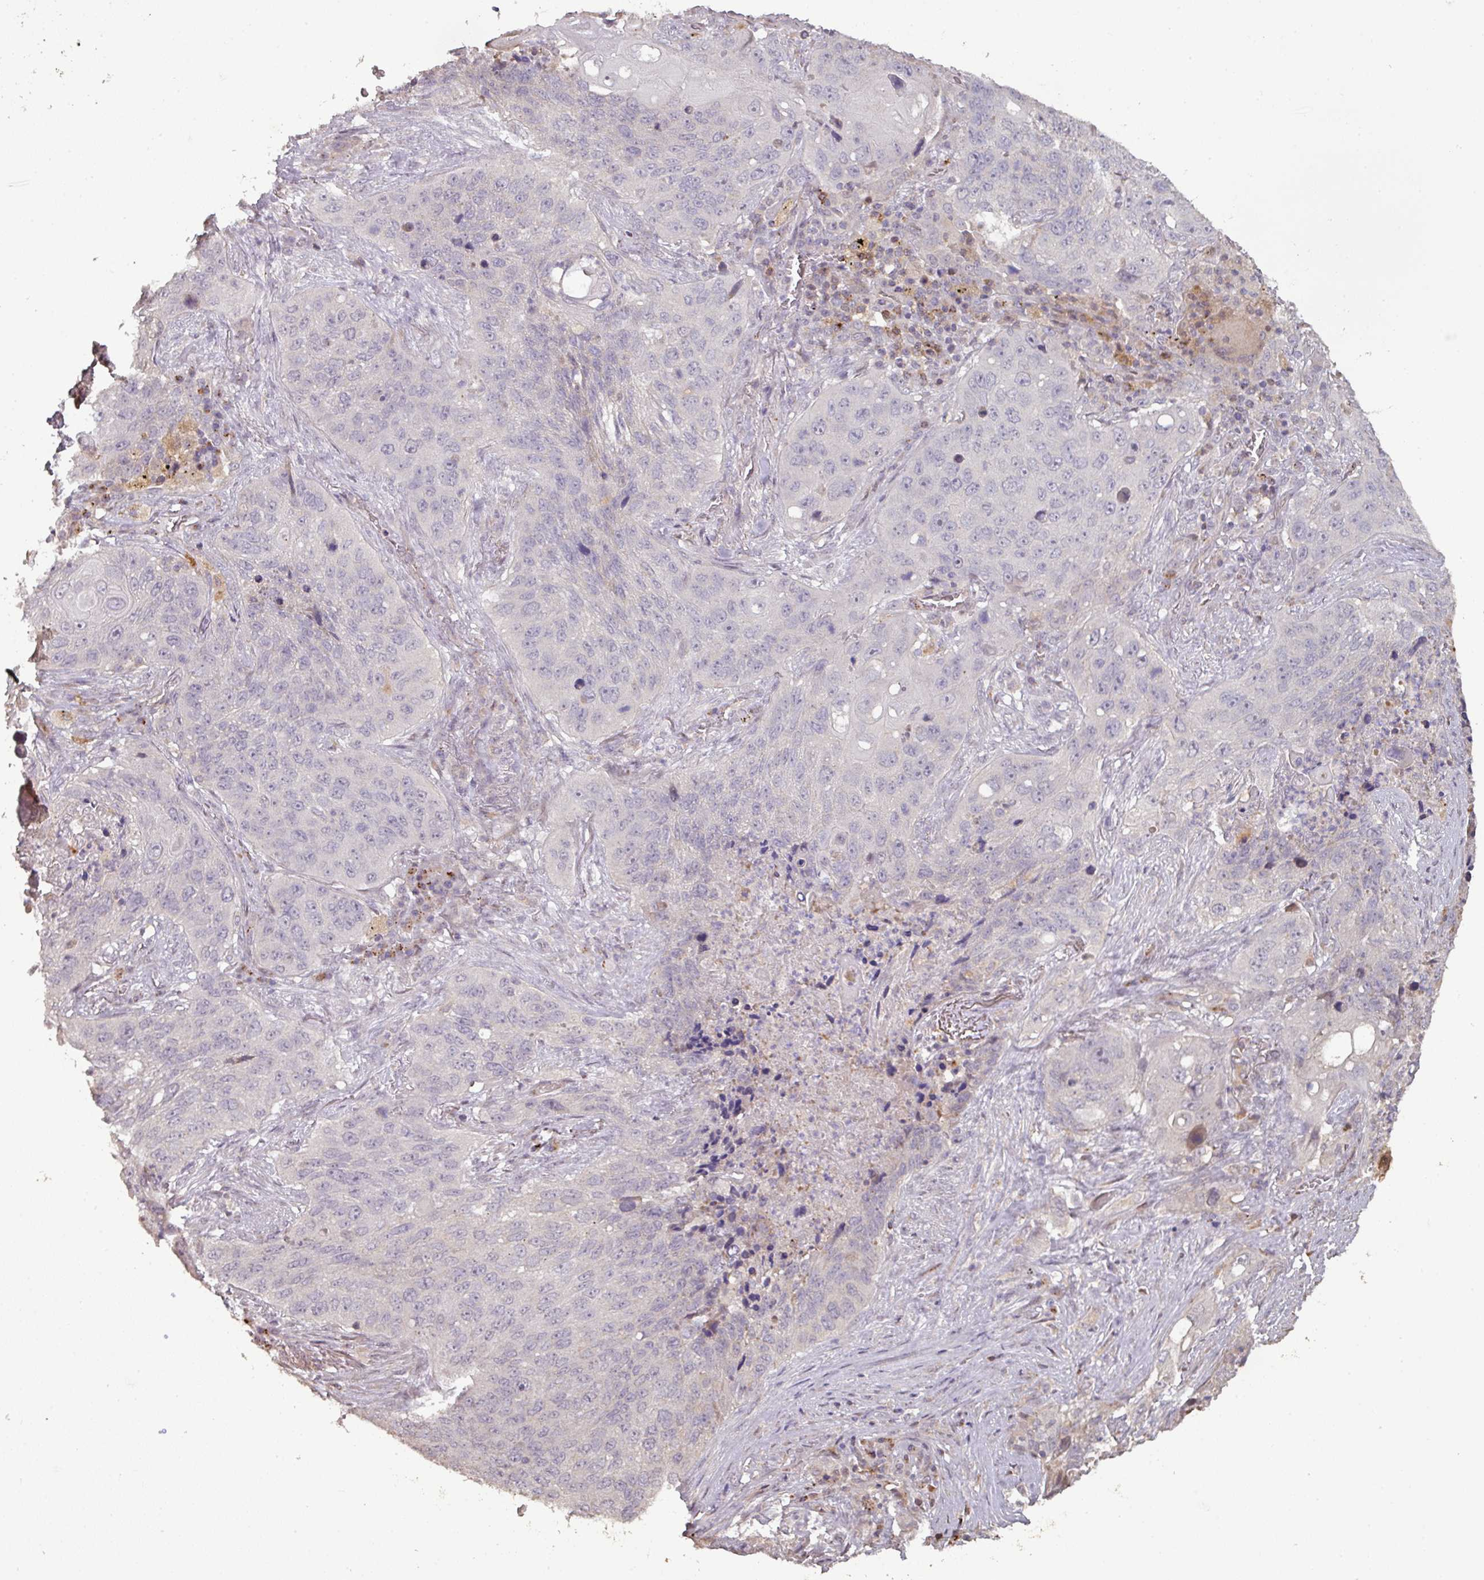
{"staining": {"intensity": "negative", "quantity": "none", "location": "none"}, "tissue": "lung cancer", "cell_type": "Tumor cells", "image_type": "cancer", "snomed": [{"axis": "morphology", "description": "Squamous cell carcinoma, NOS"}, {"axis": "topography", "description": "Lung"}], "caption": "Lung squamous cell carcinoma was stained to show a protein in brown. There is no significant positivity in tumor cells.", "gene": "CXCR5", "patient": {"sex": "female", "age": 63}}